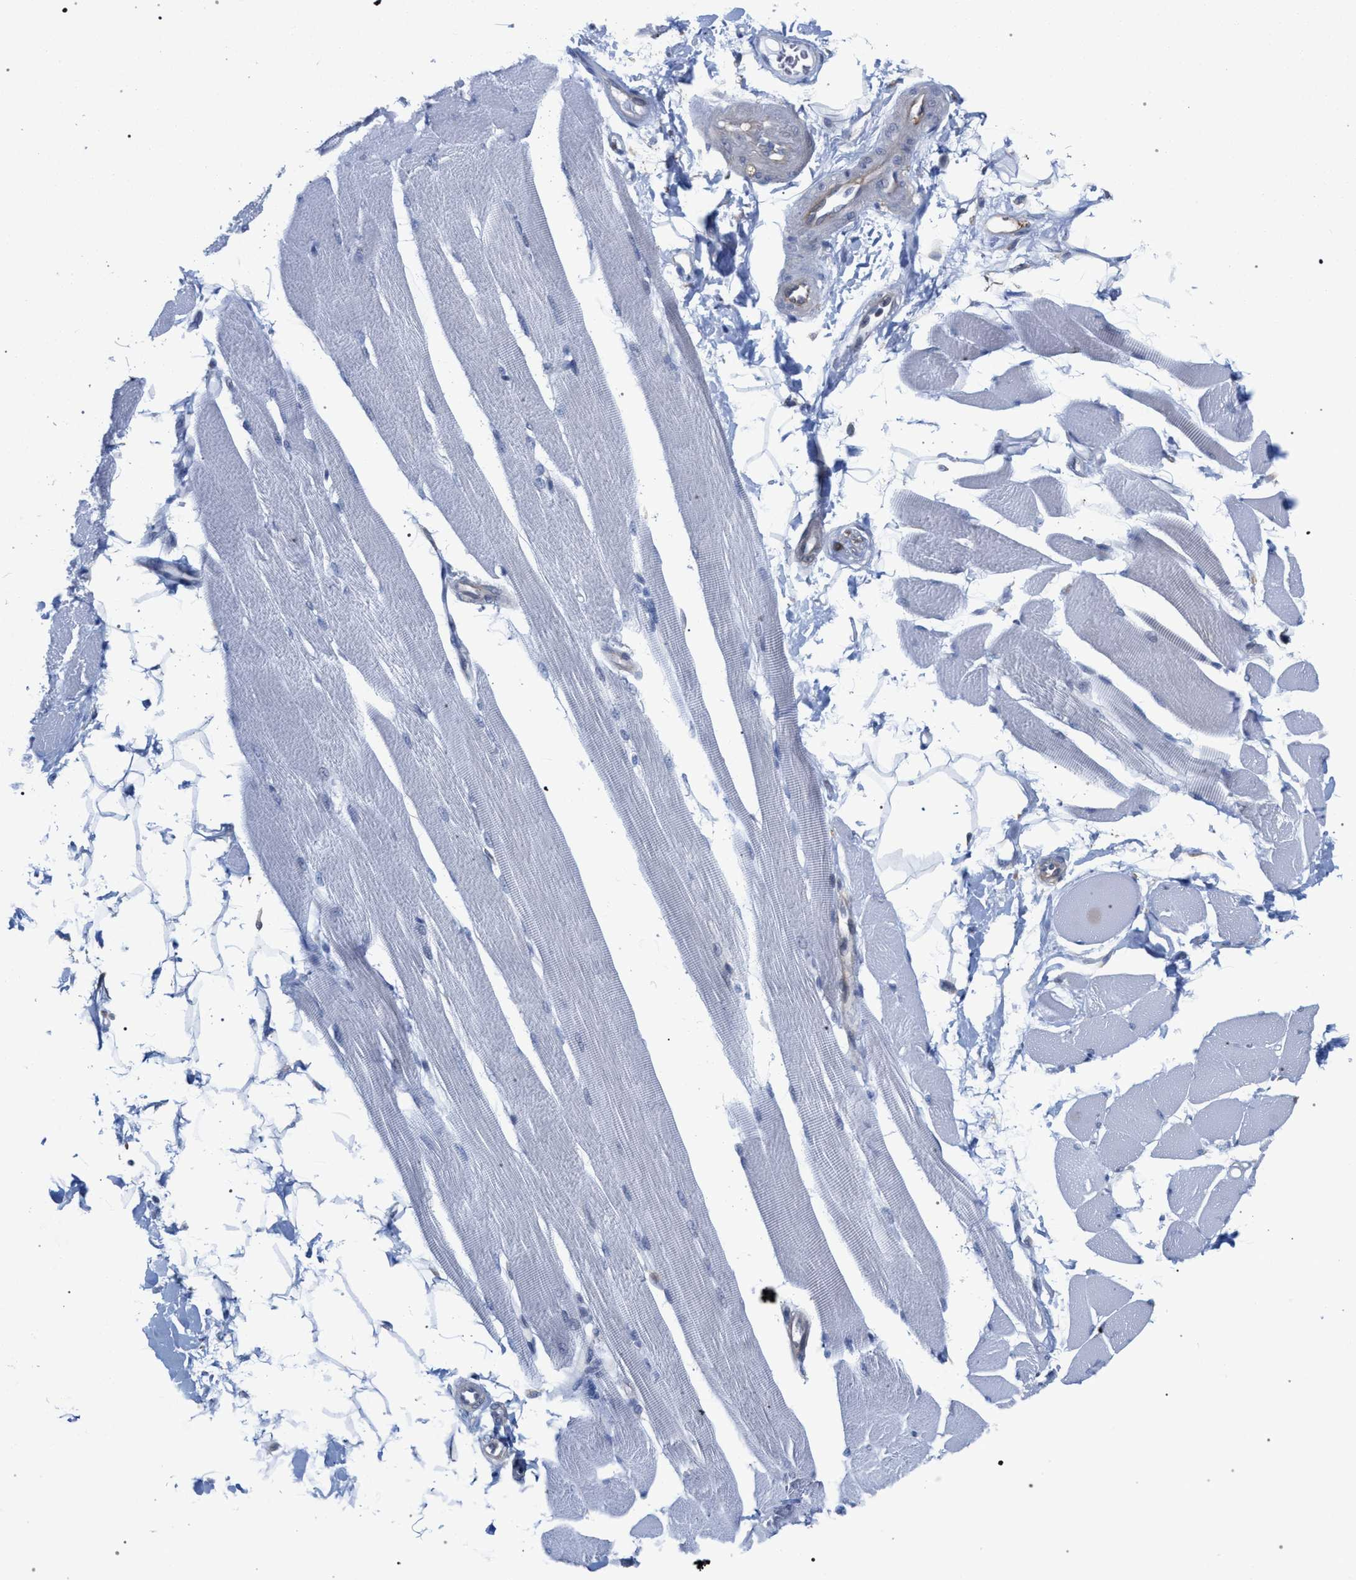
{"staining": {"intensity": "negative", "quantity": "none", "location": "none"}, "tissue": "skeletal muscle", "cell_type": "Myocytes", "image_type": "normal", "snomed": [{"axis": "morphology", "description": "Normal tissue, NOS"}, {"axis": "topography", "description": "Skeletal muscle"}, {"axis": "topography", "description": "Peripheral nerve tissue"}], "caption": "Immunohistochemistry (IHC) histopathology image of unremarkable skeletal muscle: skeletal muscle stained with DAB displays no significant protein positivity in myocytes.", "gene": "FHOD3", "patient": {"sex": "female", "age": 84}}